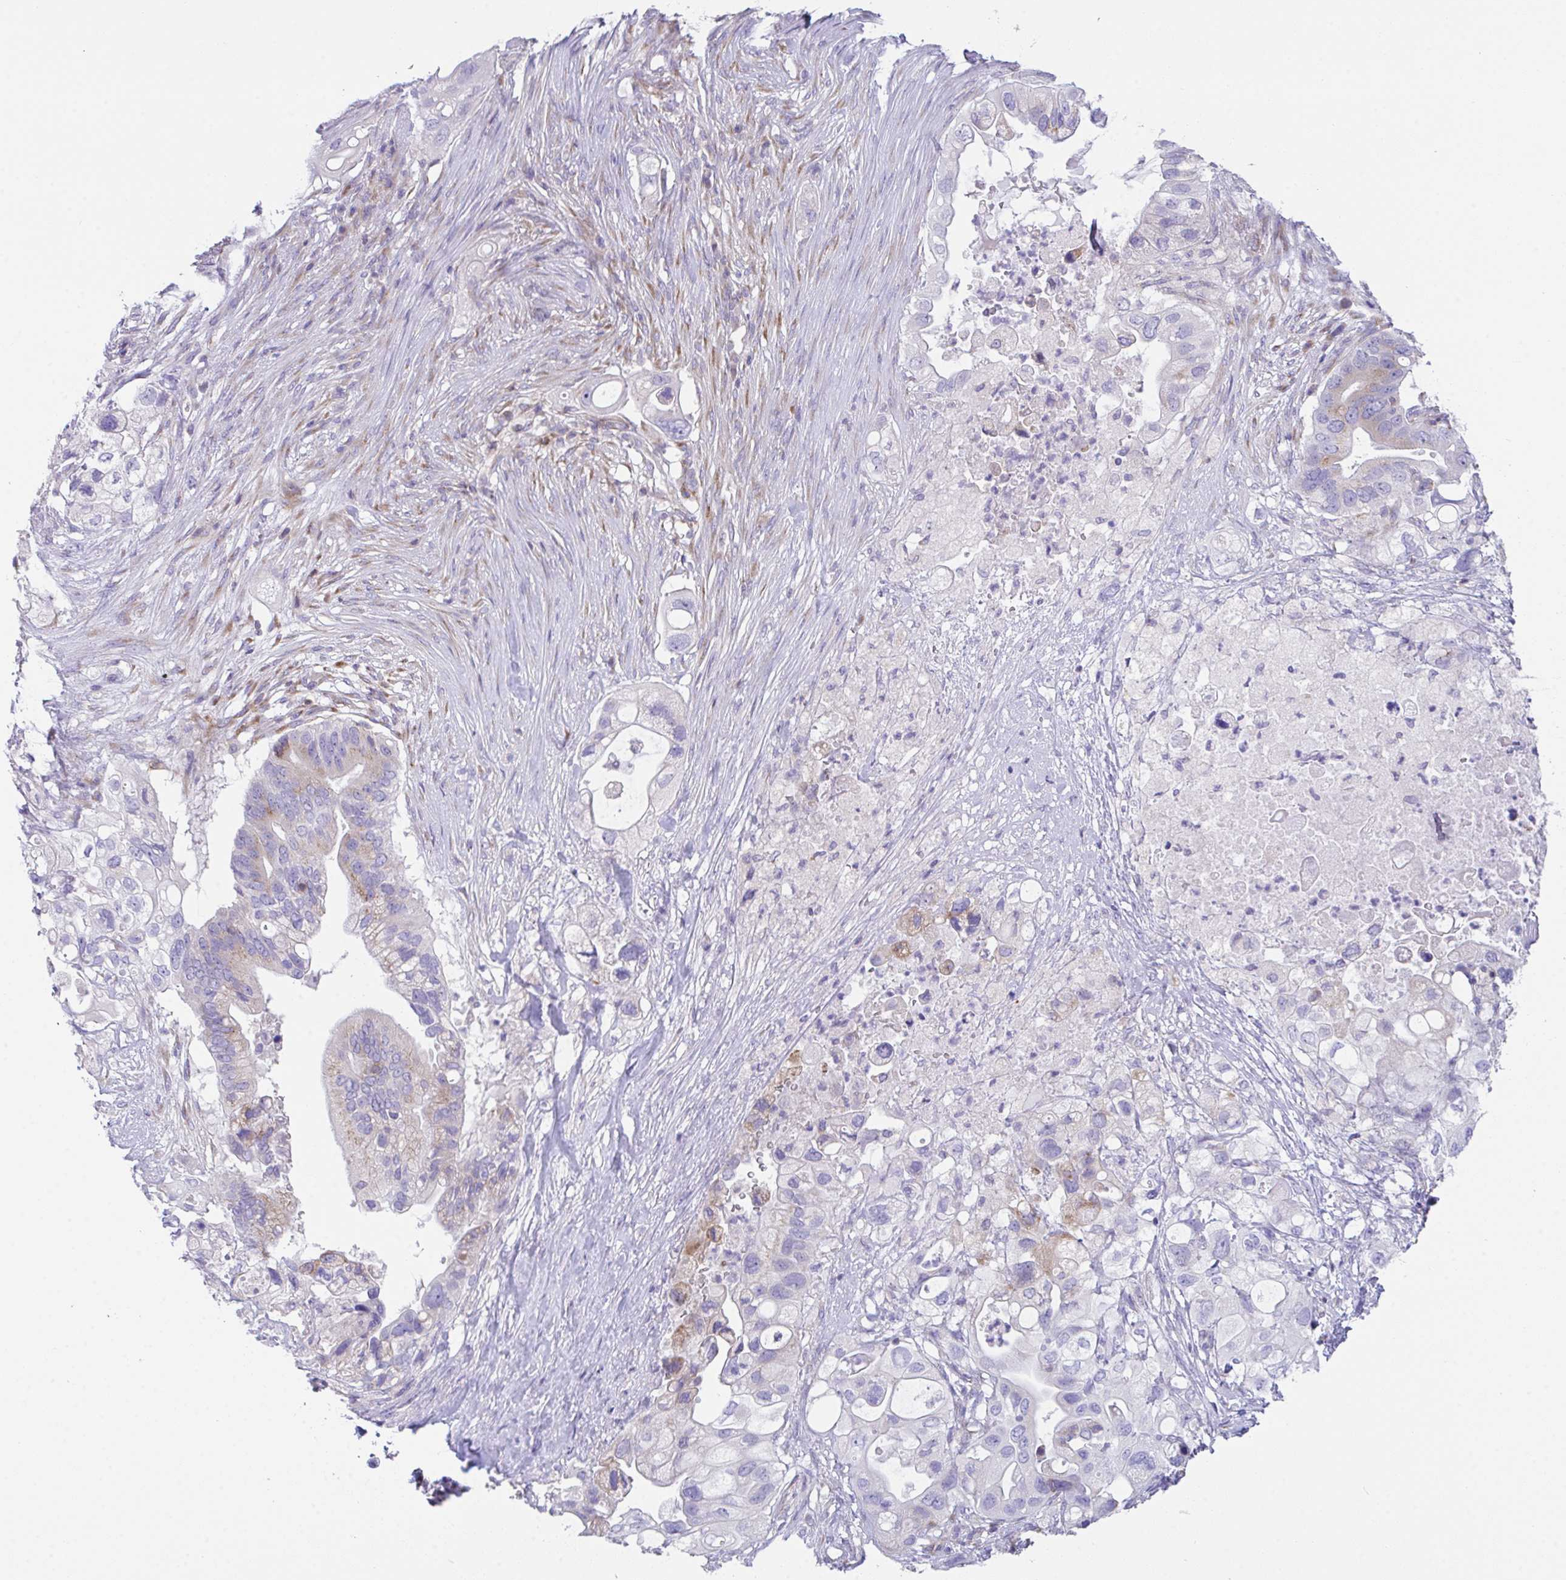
{"staining": {"intensity": "weak", "quantity": "25%-75%", "location": "cytoplasmic/membranous"}, "tissue": "pancreatic cancer", "cell_type": "Tumor cells", "image_type": "cancer", "snomed": [{"axis": "morphology", "description": "Adenocarcinoma, NOS"}, {"axis": "topography", "description": "Pancreas"}], "caption": "Protein expression analysis of human pancreatic cancer reveals weak cytoplasmic/membranous positivity in about 25%-75% of tumor cells.", "gene": "MIA3", "patient": {"sex": "female", "age": 72}}